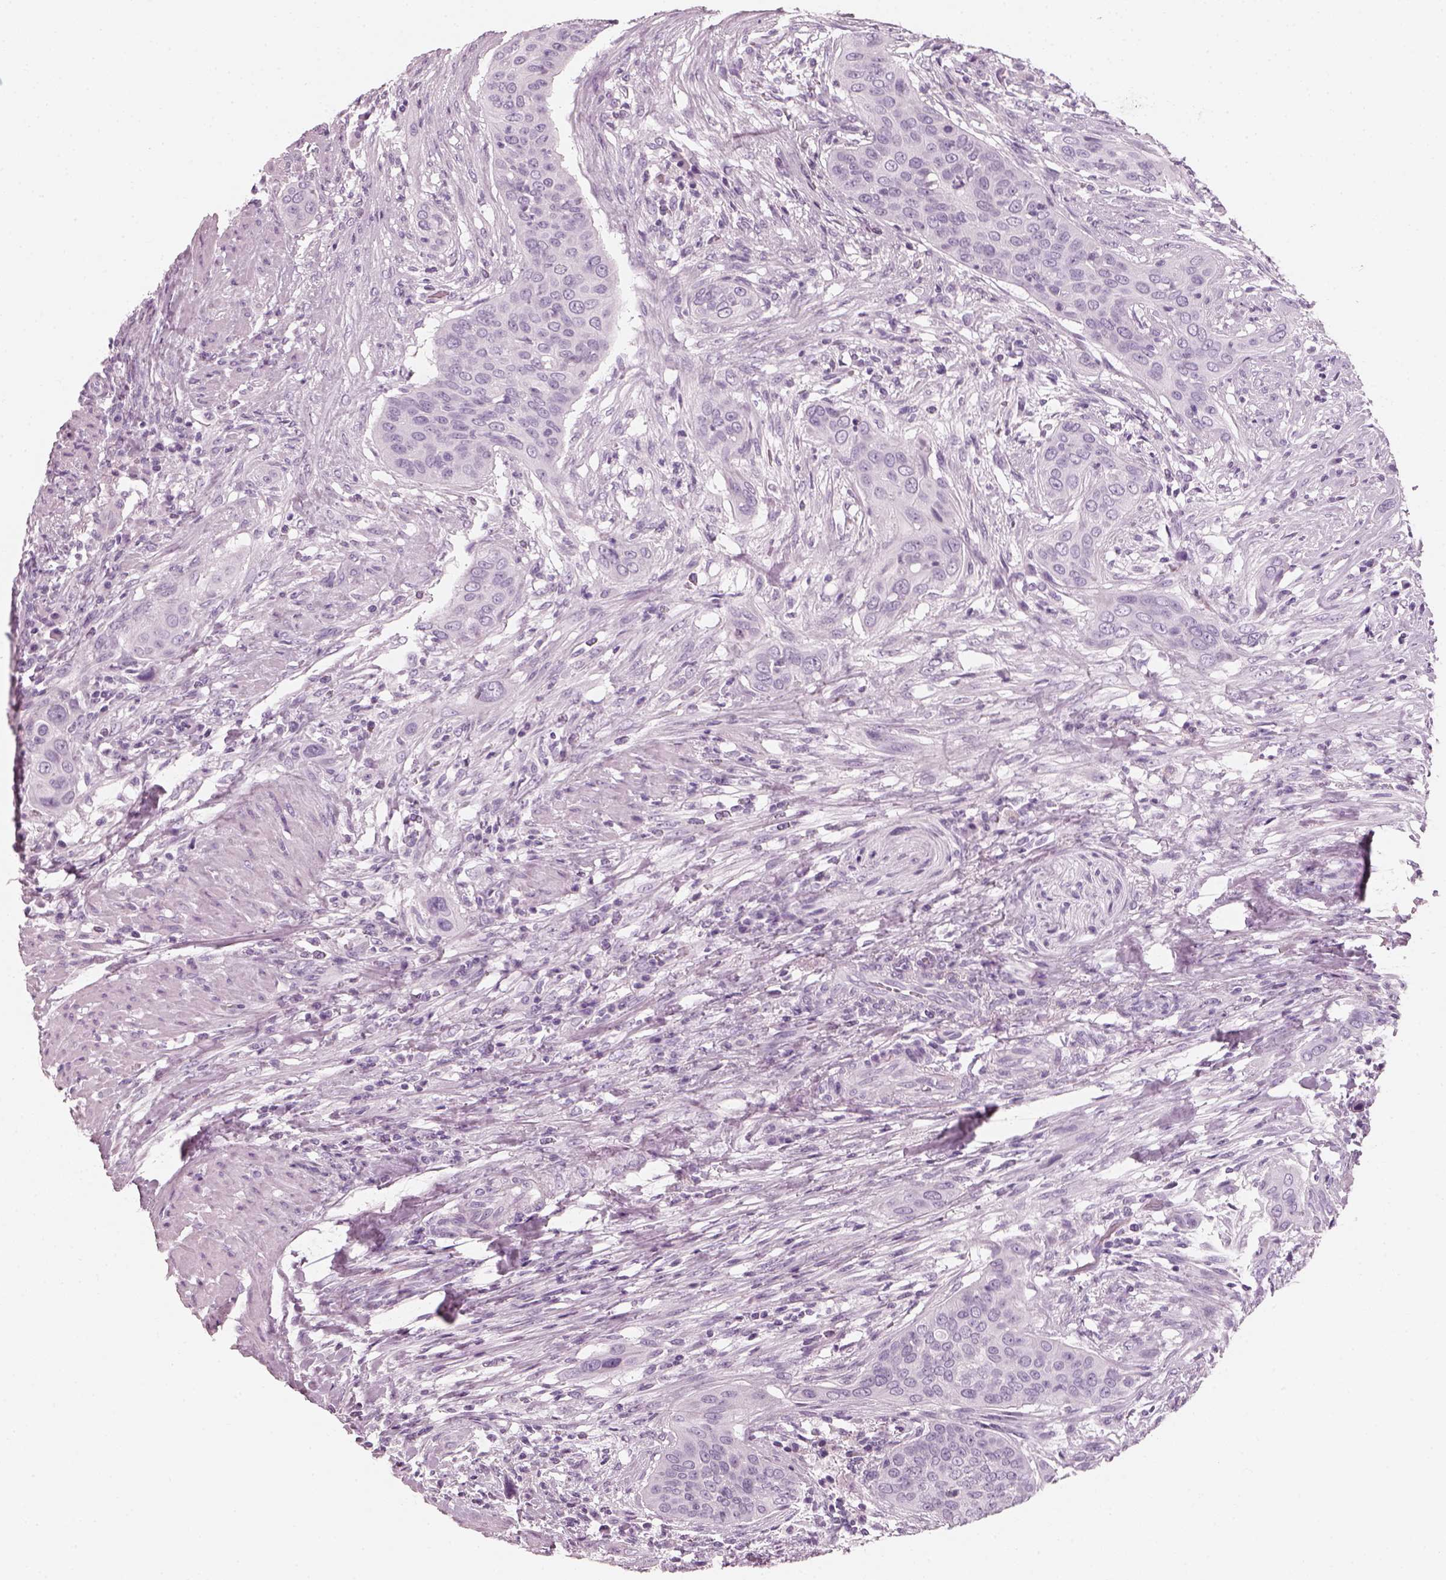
{"staining": {"intensity": "negative", "quantity": "none", "location": "none"}, "tissue": "urothelial cancer", "cell_type": "Tumor cells", "image_type": "cancer", "snomed": [{"axis": "morphology", "description": "Urothelial carcinoma, High grade"}, {"axis": "topography", "description": "Urinary bladder"}], "caption": "DAB immunohistochemical staining of urothelial carcinoma (high-grade) shows no significant expression in tumor cells.", "gene": "CRYAA", "patient": {"sex": "male", "age": 82}}